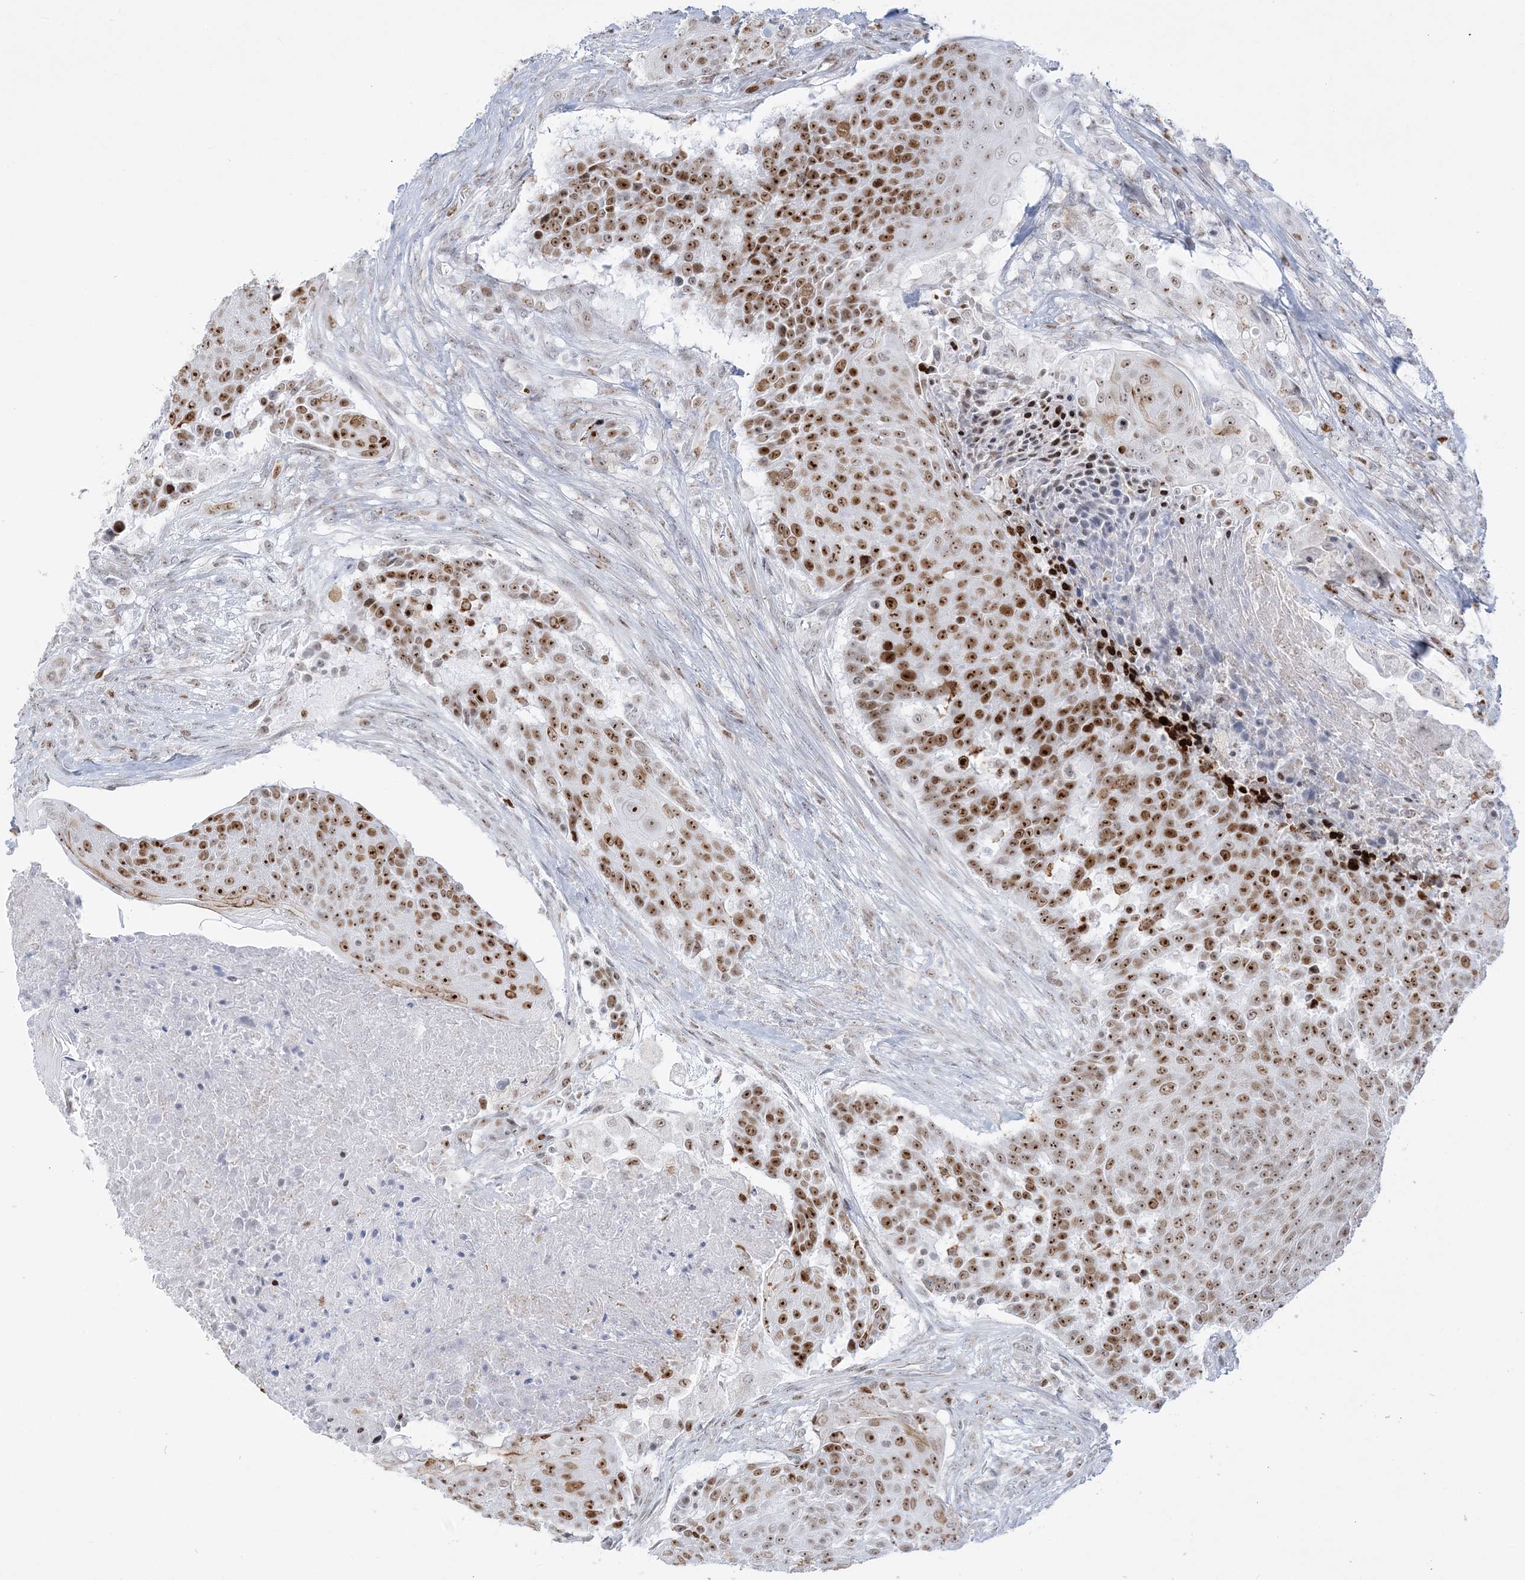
{"staining": {"intensity": "strong", "quantity": ">75%", "location": "nuclear"}, "tissue": "urothelial cancer", "cell_type": "Tumor cells", "image_type": "cancer", "snomed": [{"axis": "morphology", "description": "Urothelial carcinoma, High grade"}, {"axis": "topography", "description": "Urinary bladder"}], "caption": "Immunohistochemistry micrograph of human urothelial cancer stained for a protein (brown), which demonstrates high levels of strong nuclear positivity in about >75% of tumor cells.", "gene": "DDX21", "patient": {"sex": "female", "age": 63}}